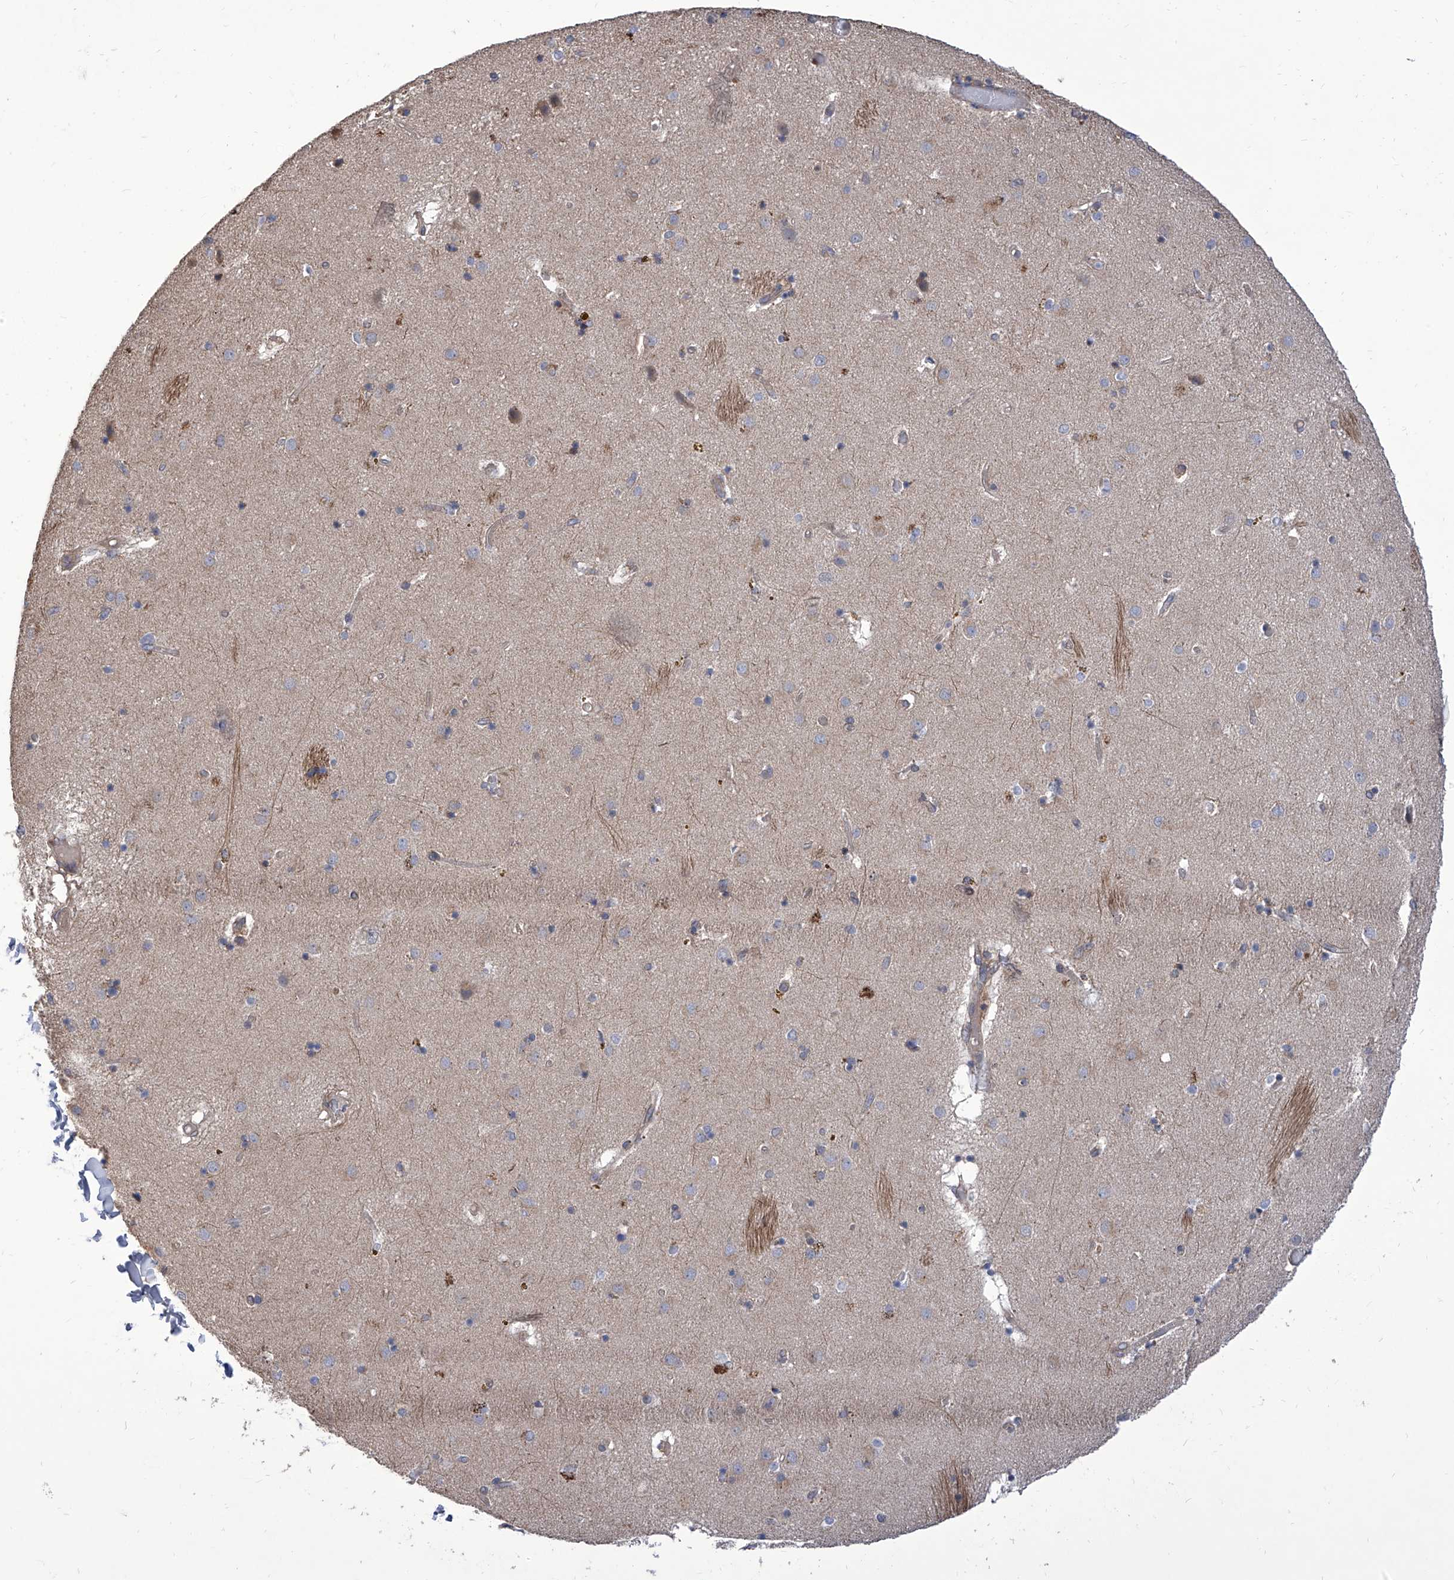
{"staining": {"intensity": "negative", "quantity": "none", "location": "none"}, "tissue": "caudate", "cell_type": "Glial cells", "image_type": "normal", "snomed": [{"axis": "morphology", "description": "Normal tissue, NOS"}, {"axis": "topography", "description": "Lateral ventricle wall"}], "caption": "A histopathology image of human caudate is negative for staining in glial cells. (Brightfield microscopy of DAB IHC at high magnification).", "gene": "TJAP1", "patient": {"sex": "male", "age": 70}}